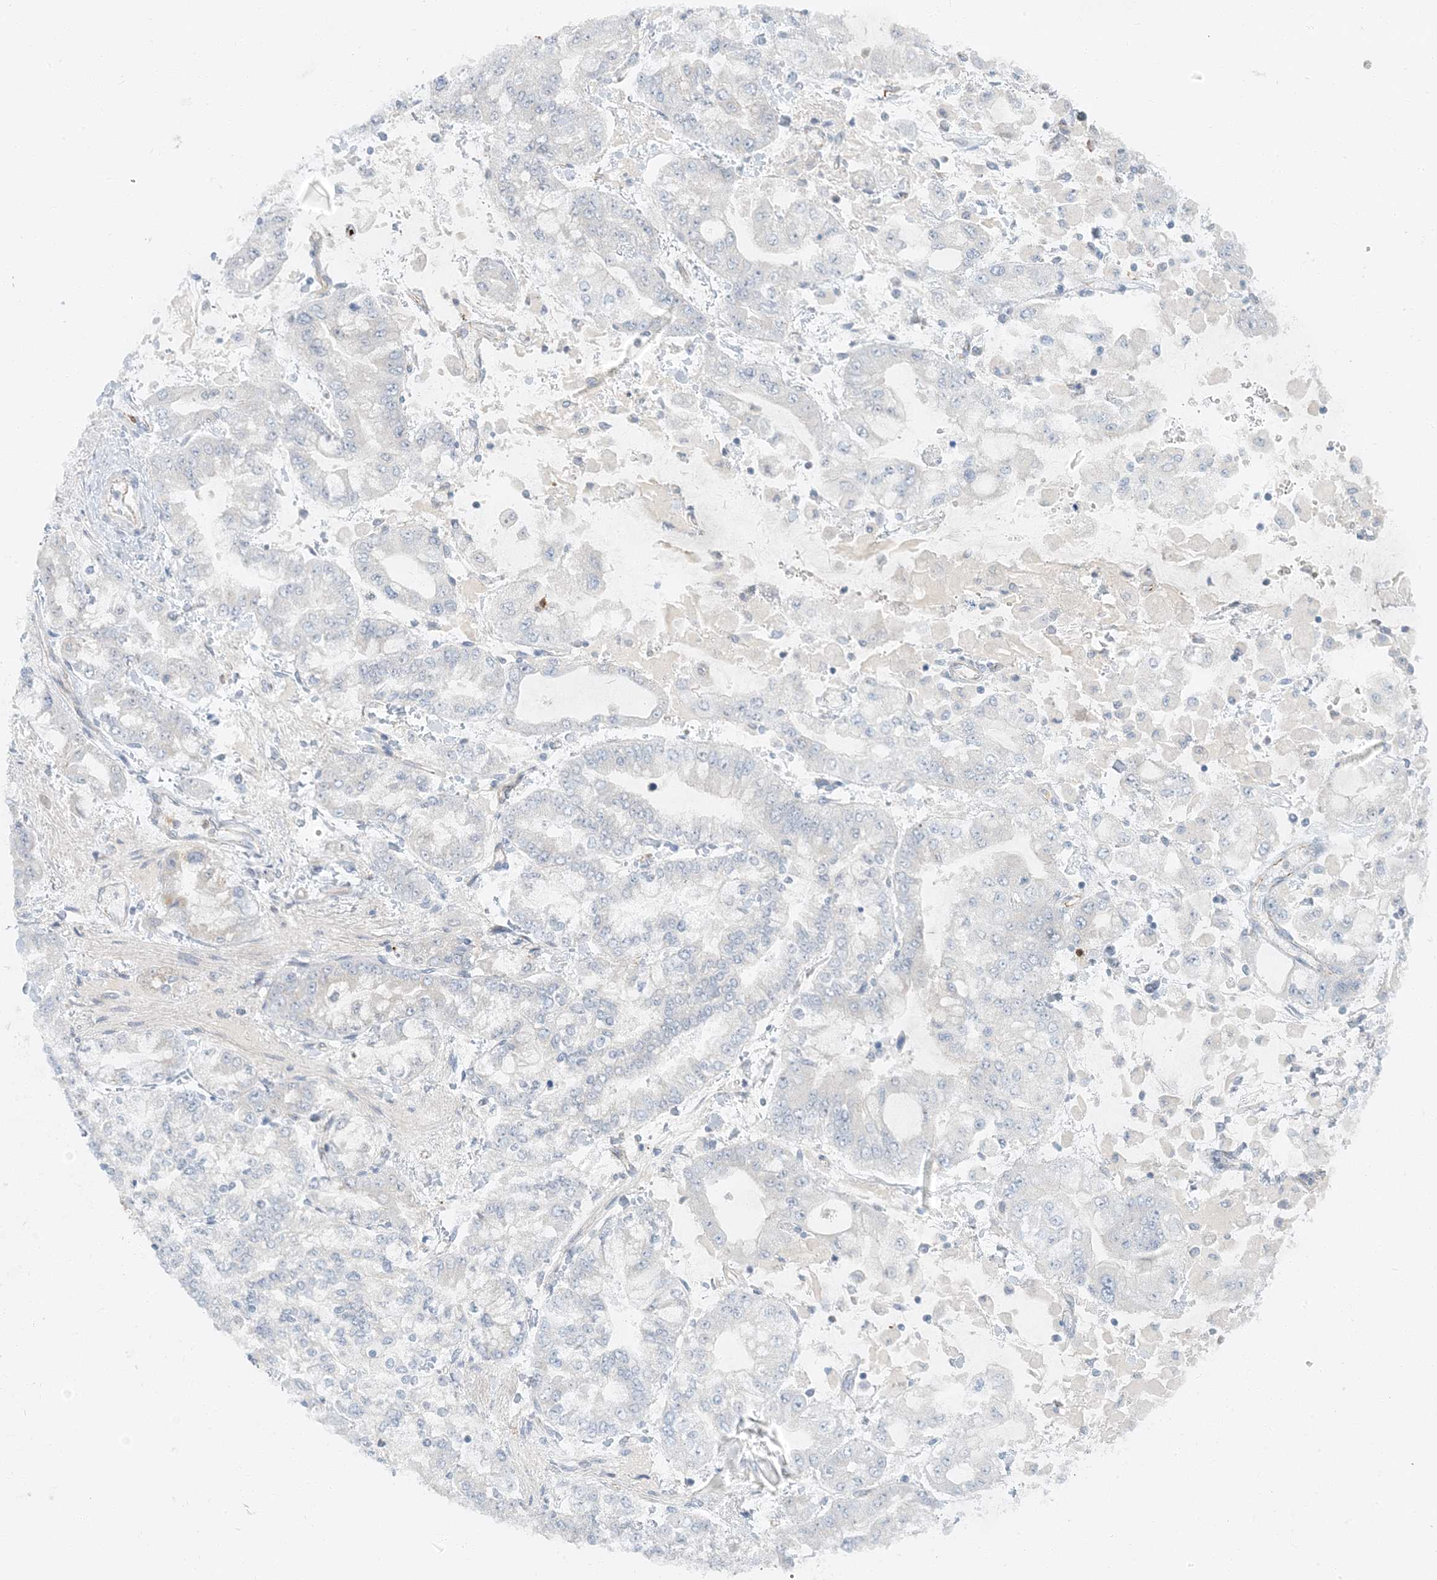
{"staining": {"intensity": "negative", "quantity": "none", "location": "none"}, "tissue": "stomach cancer", "cell_type": "Tumor cells", "image_type": "cancer", "snomed": [{"axis": "morphology", "description": "Normal tissue, NOS"}, {"axis": "morphology", "description": "Adenocarcinoma, NOS"}, {"axis": "topography", "description": "Stomach, upper"}, {"axis": "topography", "description": "Stomach"}], "caption": "There is no significant expression in tumor cells of stomach adenocarcinoma. (Brightfield microscopy of DAB immunohistochemistry at high magnification).", "gene": "AK9", "patient": {"sex": "male", "age": 76}}